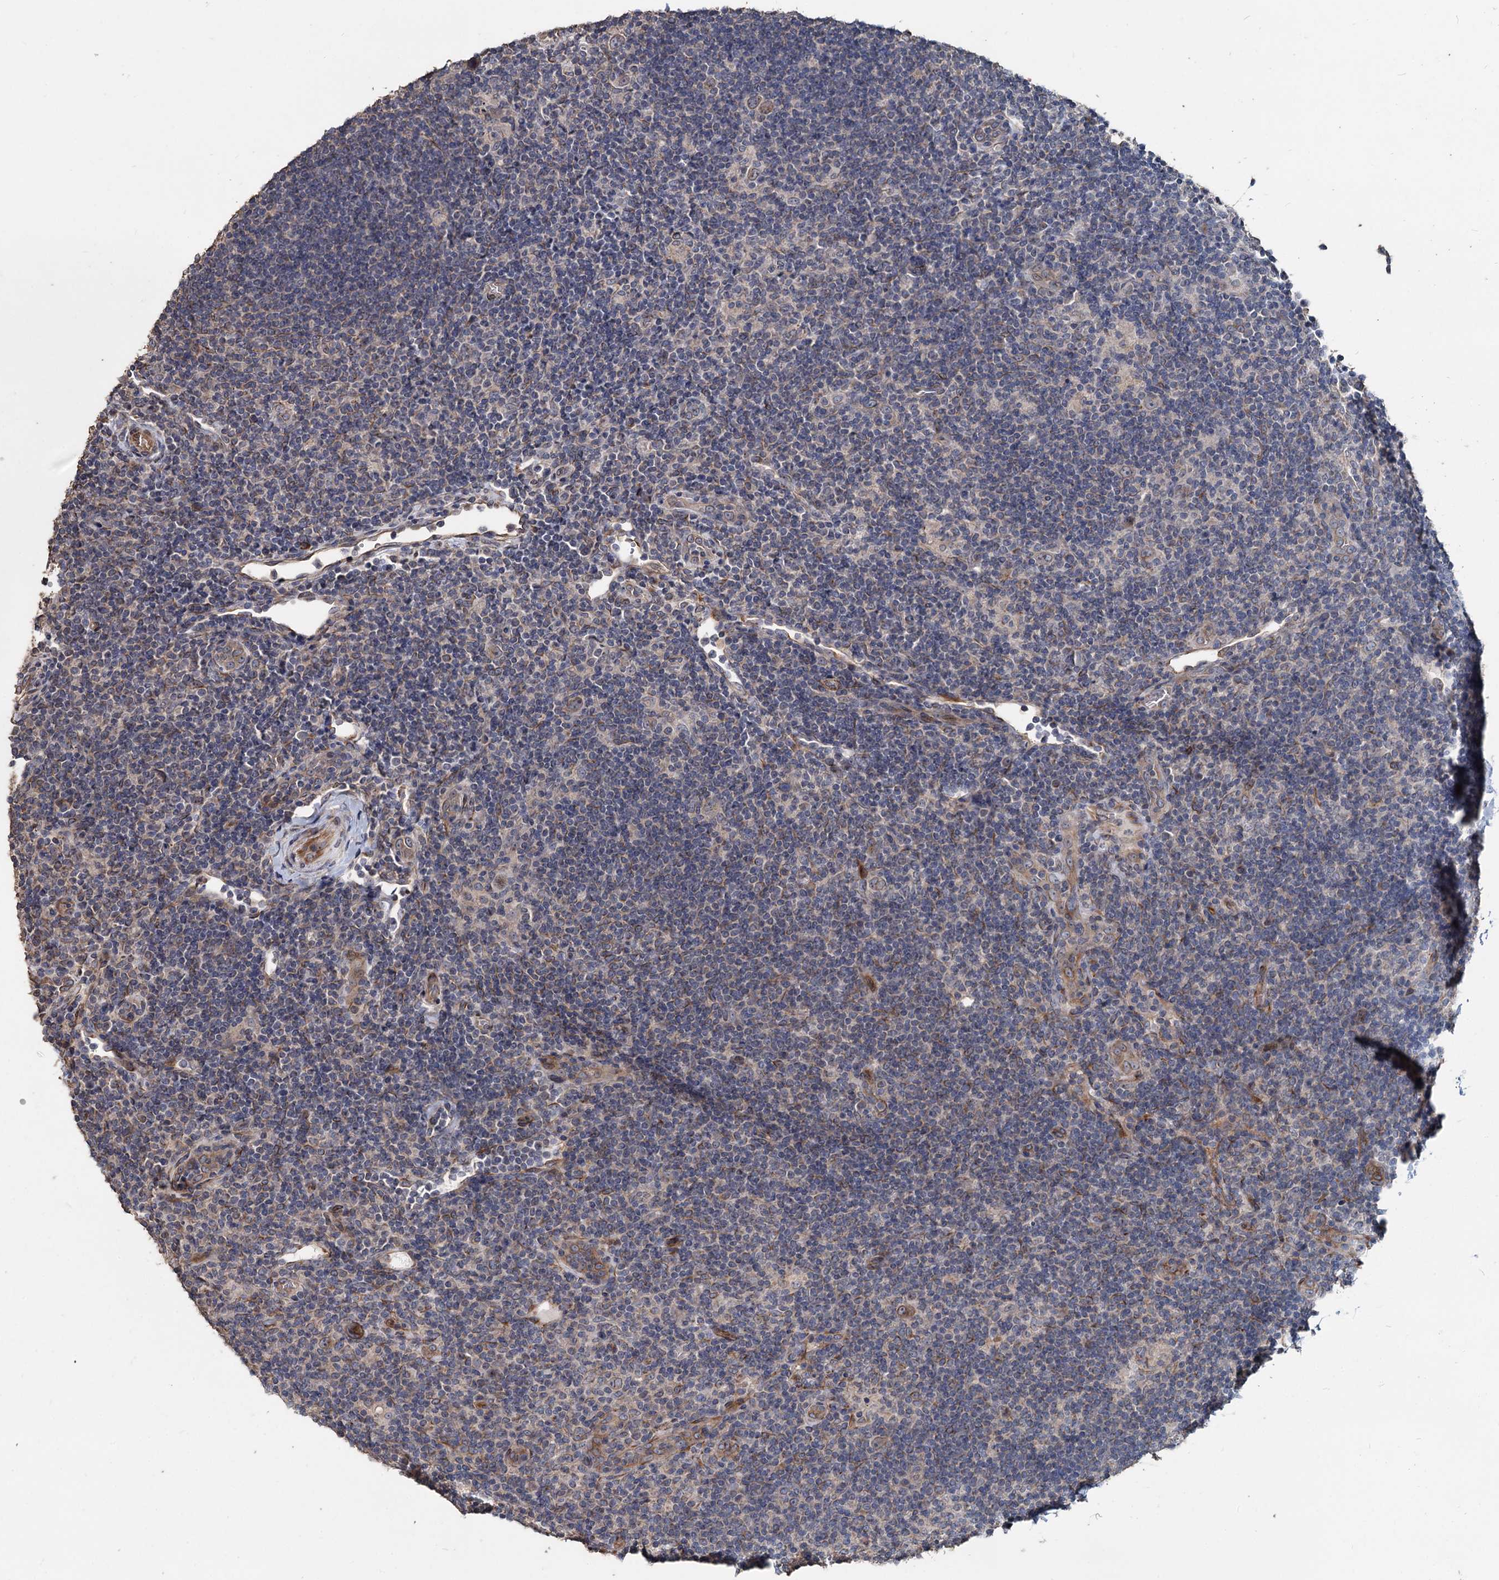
{"staining": {"intensity": "weak", "quantity": "<25%", "location": "cytoplasmic/membranous"}, "tissue": "lymphoma", "cell_type": "Tumor cells", "image_type": "cancer", "snomed": [{"axis": "morphology", "description": "Hodgkin's disease, NOS"}, {"axis": "topography", "description": "Lymph node"}], "caption": "Immunohistochemistry (IHC) histopathology image of Hodgkin's disease stained for a protein (brown), which shows no expression in tumor cells.", "gene": "DEPDC4", "patient": {"sex": "female", "age": 57}}